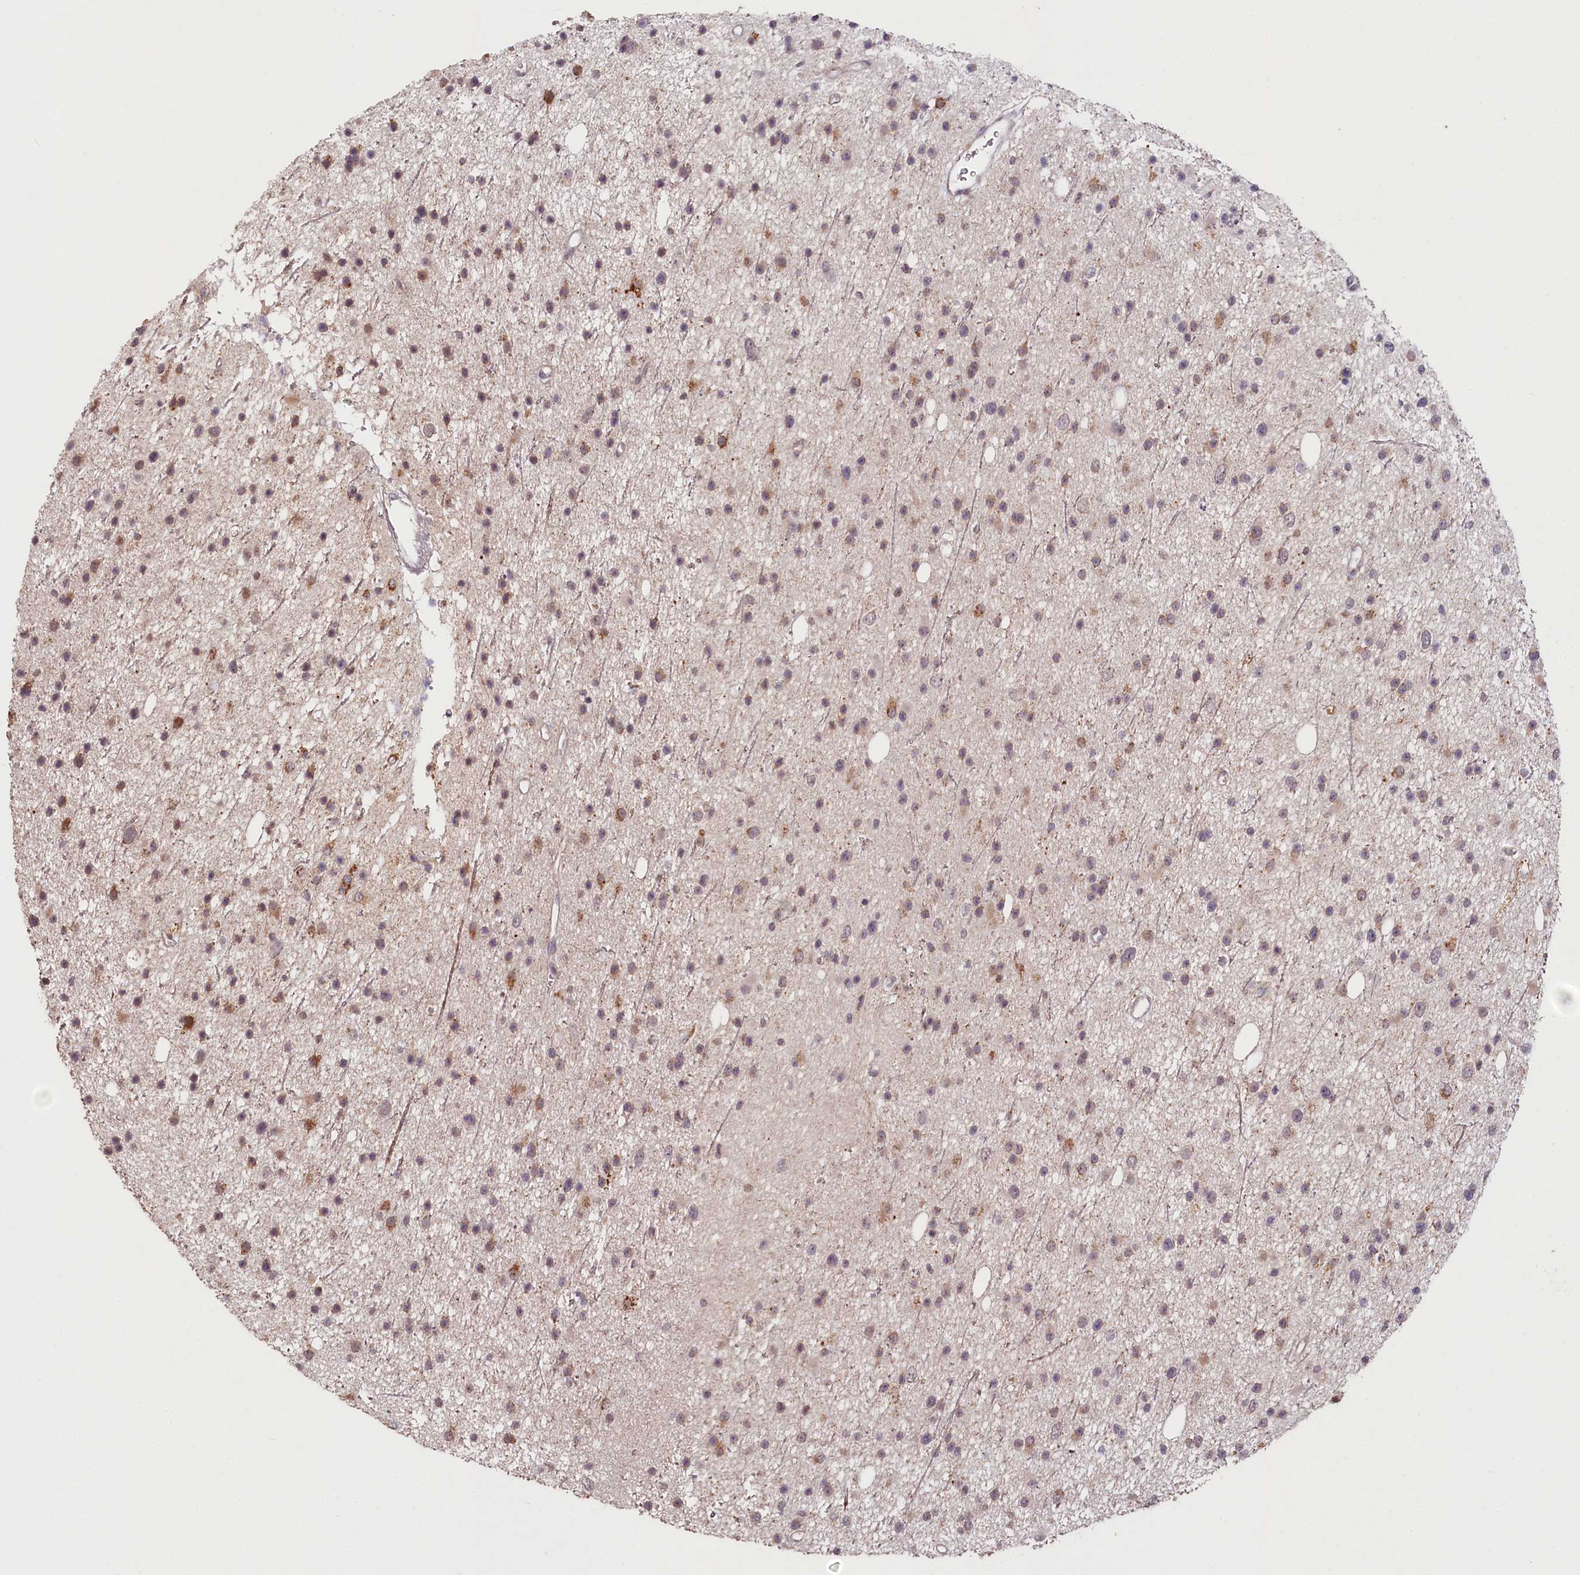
{"staining": {"intensity": "weak", "quantity": "25%-75%", "location": "cytoplasmic/membranous,nuclear"}, "tissue": "glioma", "cell_type": "Tumor cells", "image_type": "cancer", "snomed": [{"axis": "morphology", "description": "Glioma, malignant, Low grade"}, {"axis": "topography", "description": "Cerebral cortex"}], "caption": "Glioma tissue demonstrates weak cytoplasmic/membranous and nuclear expression in approximately 25%-75% of tumor cells, visualized by immunohistochemistry.", "gene": "PDE6D", "patient": {"sex": "female", "age": 39}}